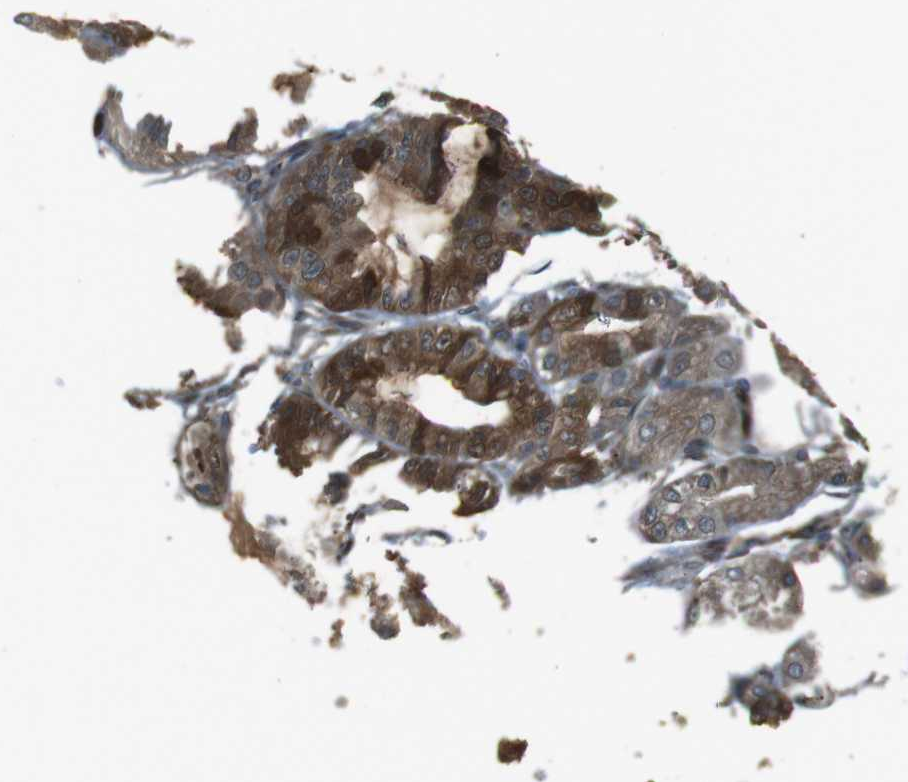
{"staining": {"intensity": "strong", "quantity": ">75%", "location": "cytoplasmic/membranous"}, "tissue": "stomach", "cell_type": "Glandular cells", "image_type": "normal", "snomed": [{"axis": "morphology", "description": "Normal tissue, NOS"}, {"axis": "topography", "description": "Stomach, lower"}], "caption": "Approximately >75% of glandular cells in normal human stomach reveal strong cytoplasmic/membranous protein expression as visualized by brown immunohistochemical staining.", "gene": "ZNF330", "patient": {"sex": "male", "age": 71}}